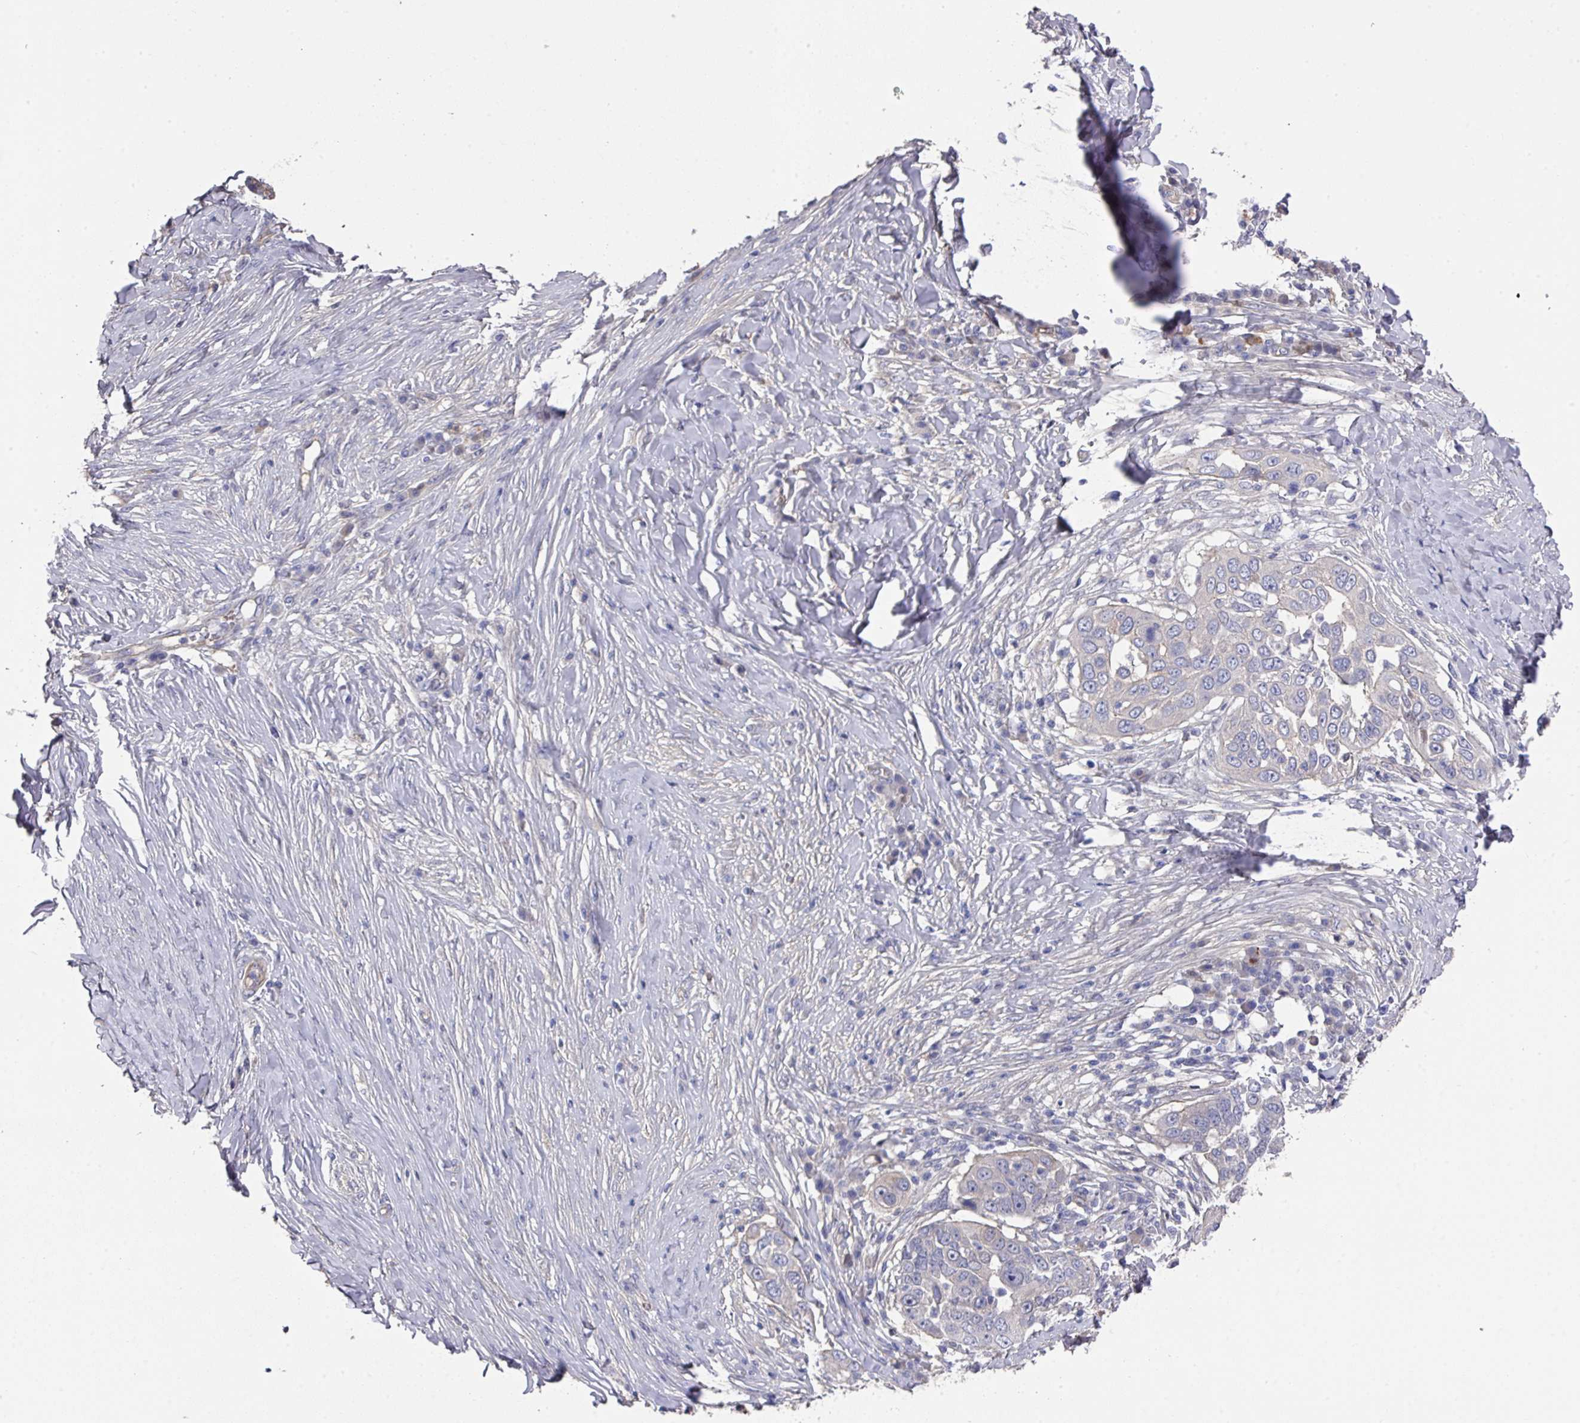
{"staining": {"intensity": "negative", "quantity": "none", "location": "none"}, "tissue": "skin cancer", "cell_type": "Tumor cells", "image_type": "cancer", "snomed": [{"axis": "morphology", "description": "Squamous cell carcinoma, NOS"}, {"axis": "topography", "description": "Skin"}], "caption": "The micrograph displays no significant positivity in tumor cells of skin cancer. (DAB (3,3'-diaminobenzidine) immunohistochemistry (IHC) visualized using brightfield microscopy, high magnification).", "gene": "PRR5", "patient": {"sex": "female", "age": 44}}